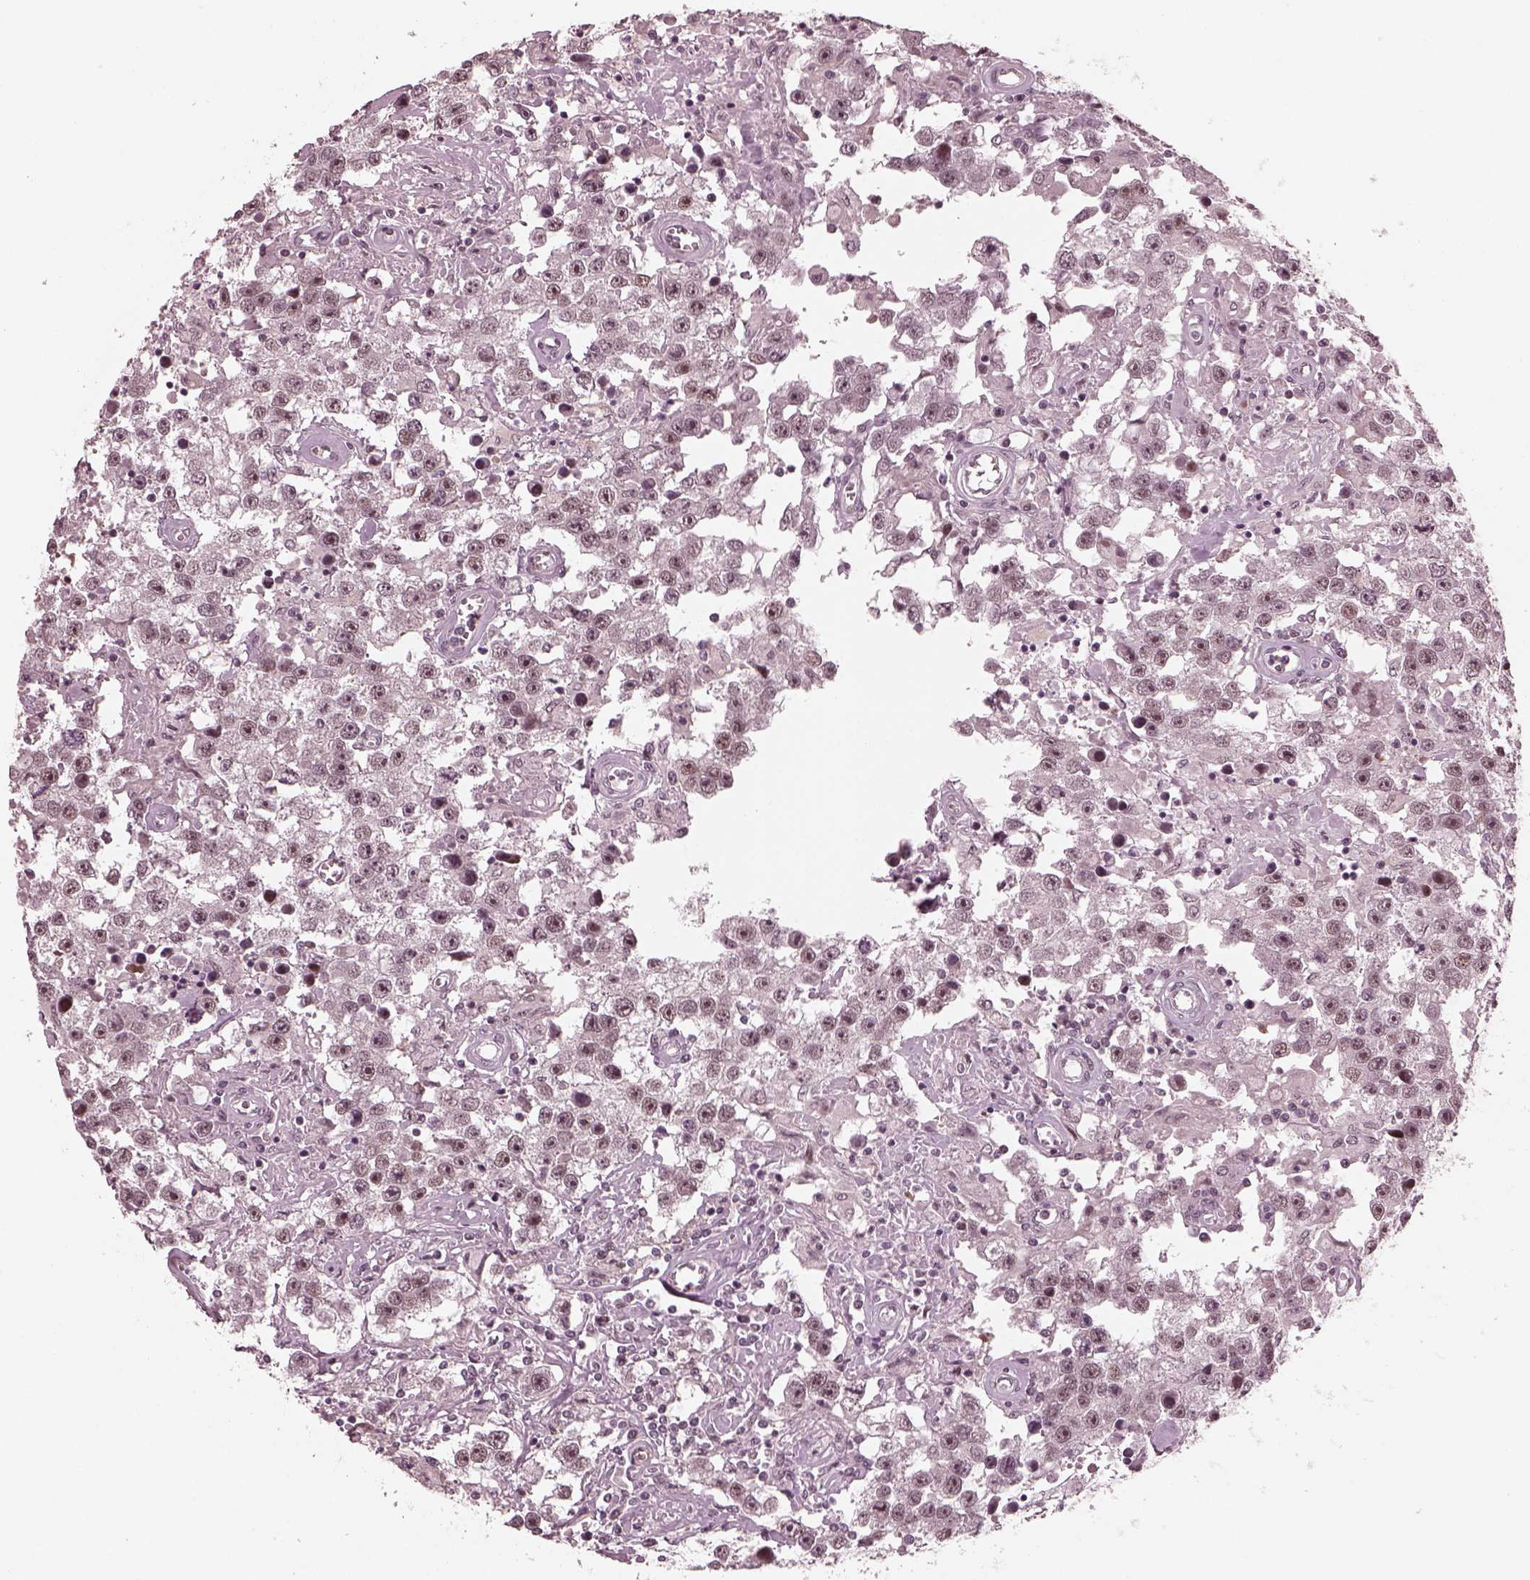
{"staining": {"intensity": "negative", "quantity": "none", "location": "none"}, "tissue": "testis cancer", "cell_type": "Tumor cells", "image_type": "cancer", "snomed": [{"axis": "morphology", "description": "Seminoma, NOS"}, {"axis": "topography", "description": "Testis"}], "caption": "Photomicrograph shows no significant protein expression in tumor cells of testis cancer.", "gene": "TRIB3", "patient": {"sex": "male", "age": 43}}